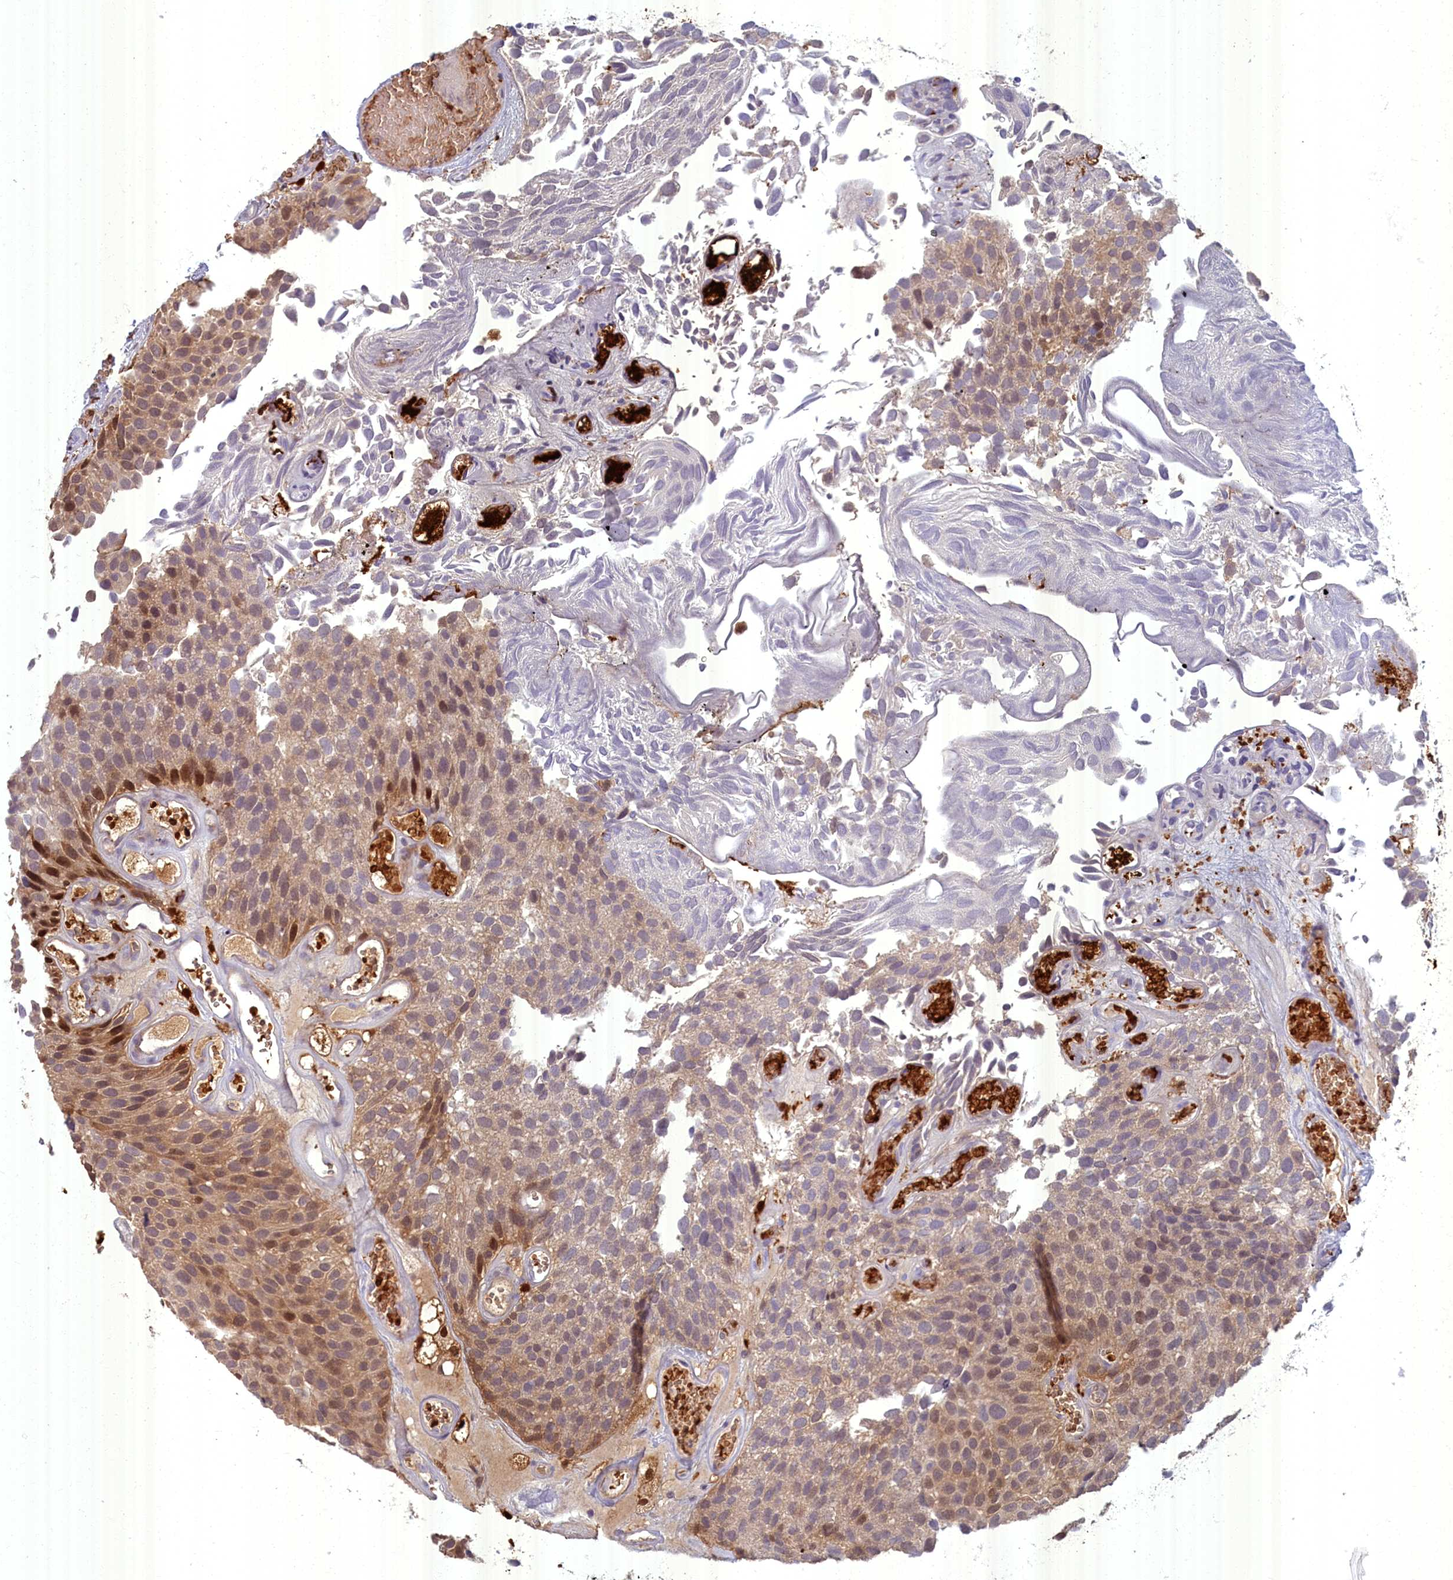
{"staining": {"intensity": "weak", "quantity": ">75%", "location": "cytoplasmic/membranous,nuclear"}, "tissue": "urothelial cancer", "cell_type": "Tumor cells", "image_type": "cancer", "snomed": [{"axis": "morphology", "description": "Urothelial carcinoma, Low grade"}, {"axis": "topography", "description": "Urinary bladder"}], "caption": "A brown stain shows weak cytoplasmic/membranous and nuclear positivity of a protein in low-grade urothelial carcinoma tumor cells.", "gene": "BLVRB", "patient": {"sex": "male", "age": 89}}